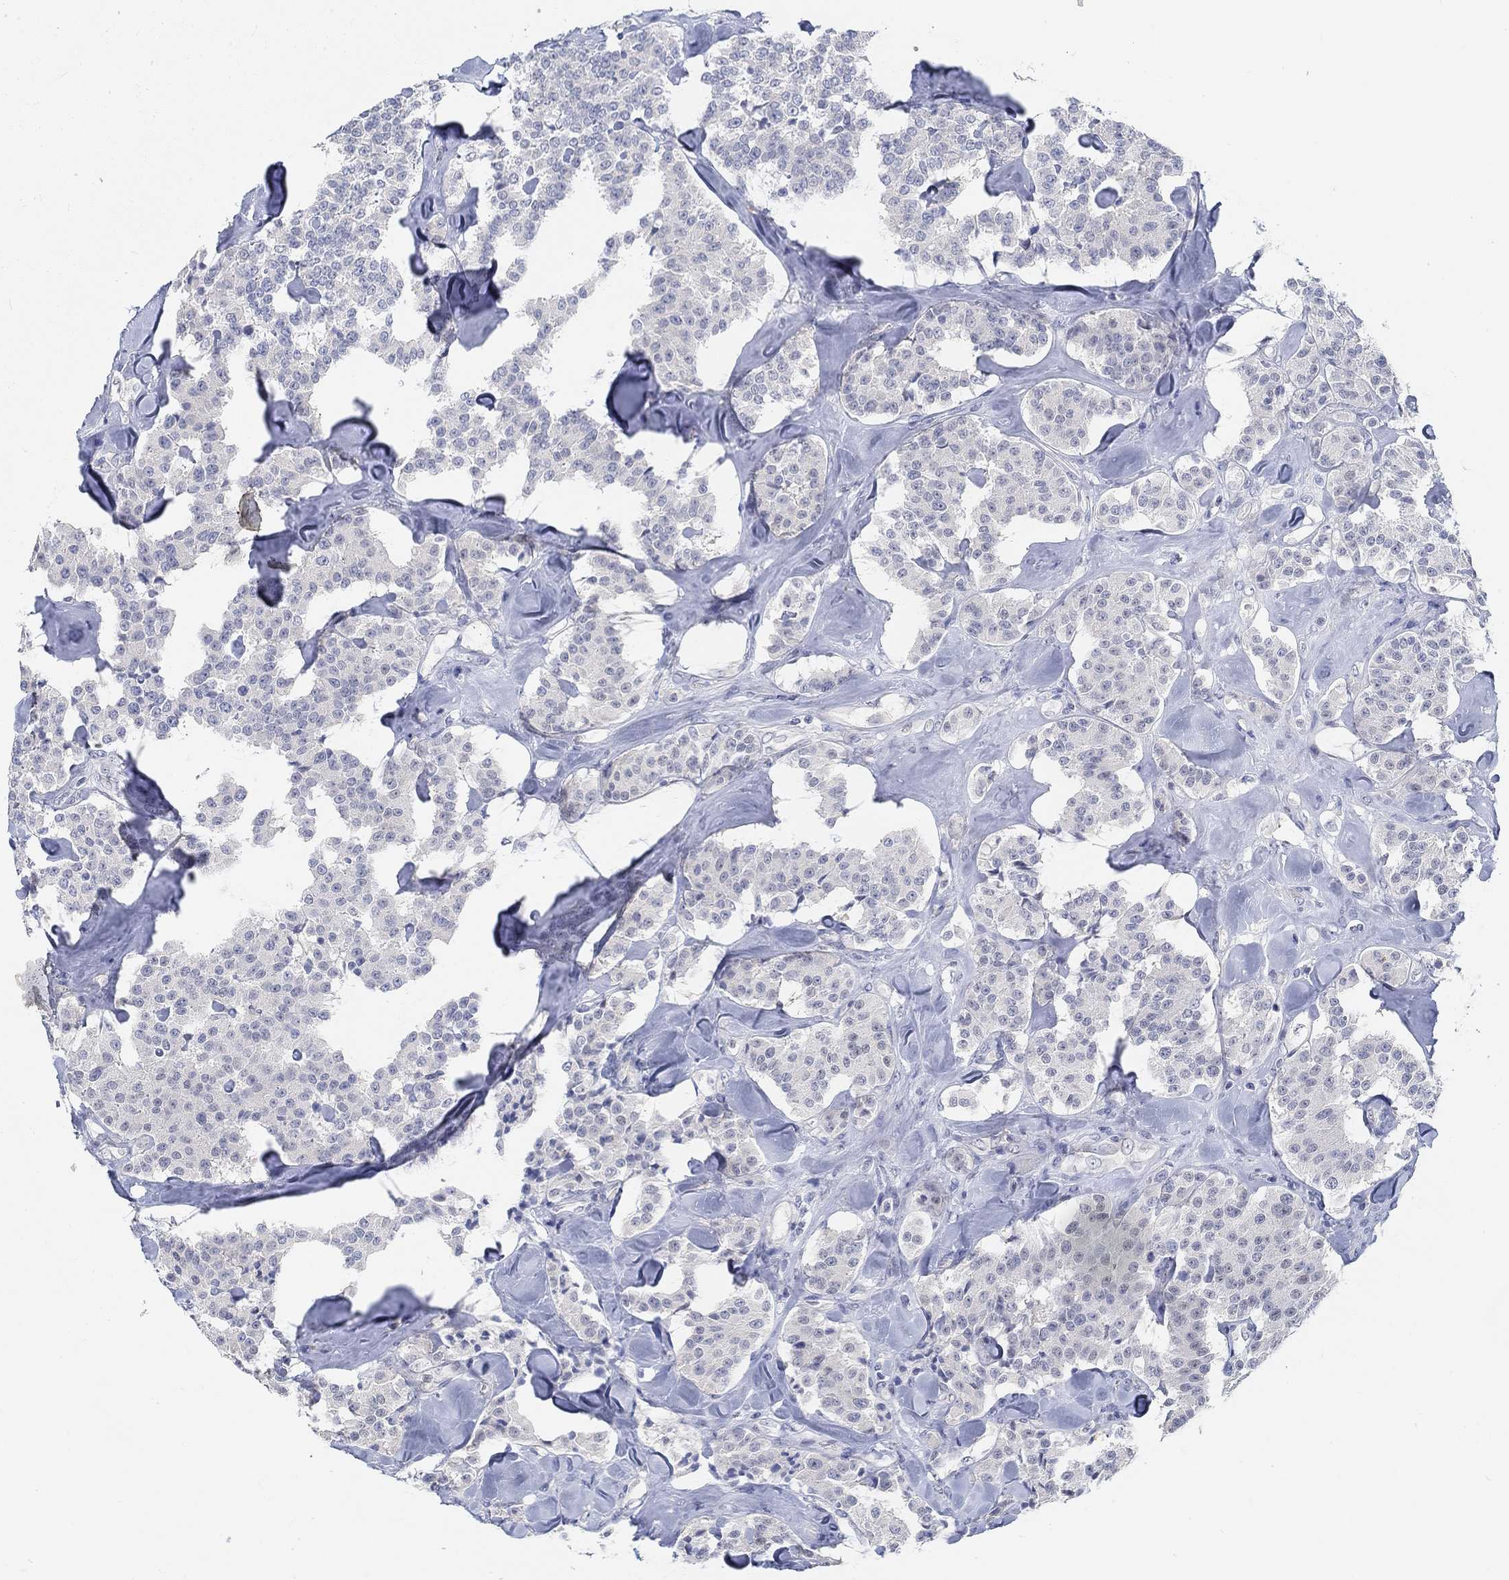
{"staining": {"intensity": "negative", "quantity": "none", "location": "none"}, "tissue": "carcinoid", "cell_type": "Tumor cells", "image_type": "cancer", "snomed": [{"axis": "morphology", "description": "Carcinoid, malignant, NOS"}, {"axis": "topography", "description": "Pancreas"}], "caption": "This is an immunohistochemistry (IHC) photomicrograph of human malignant carcinoid. There is no expression in tumor cells.", "gene": "SNTG2", "patient": {"sex": "male", "age": 41}}